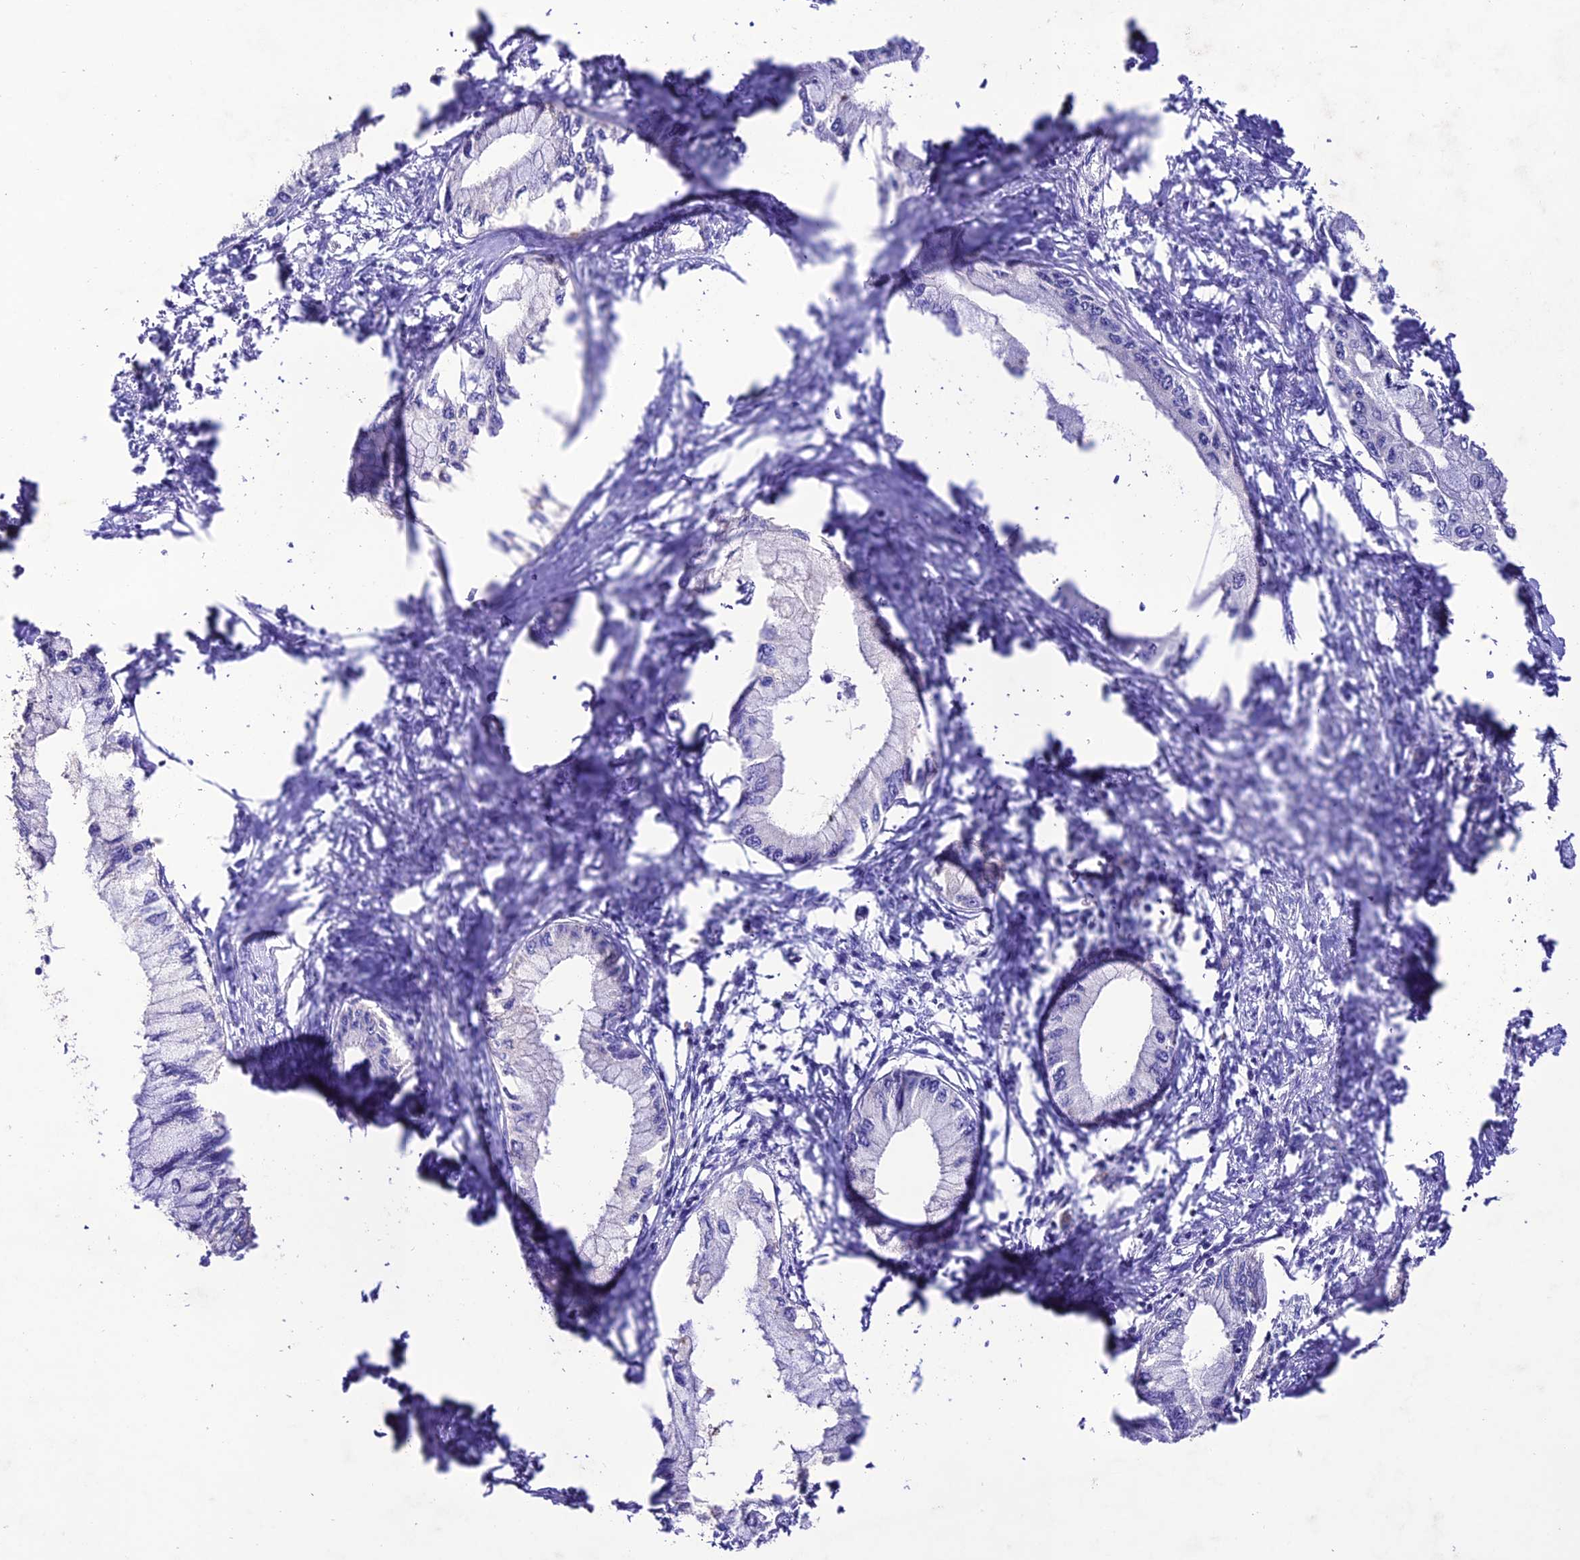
{"staining": {"intensity": "negative", "quantity": "none", "location": "none"}, "tissue": "pancreatic cancer", "cell_type": "Tumor cells", "image_type": "cancer", "snomed": [{"axis": "morphology", "description": "Adenocarcinoma, NOS"}, {"axis": "topography", "description": "Pancreas"}], "caption": "The histopathology image shows no staining of tumor cells in adenocarcinoma (pancreatic).", "gene": "NLRP6", "patient": {"sex": "male", "age": 48}}